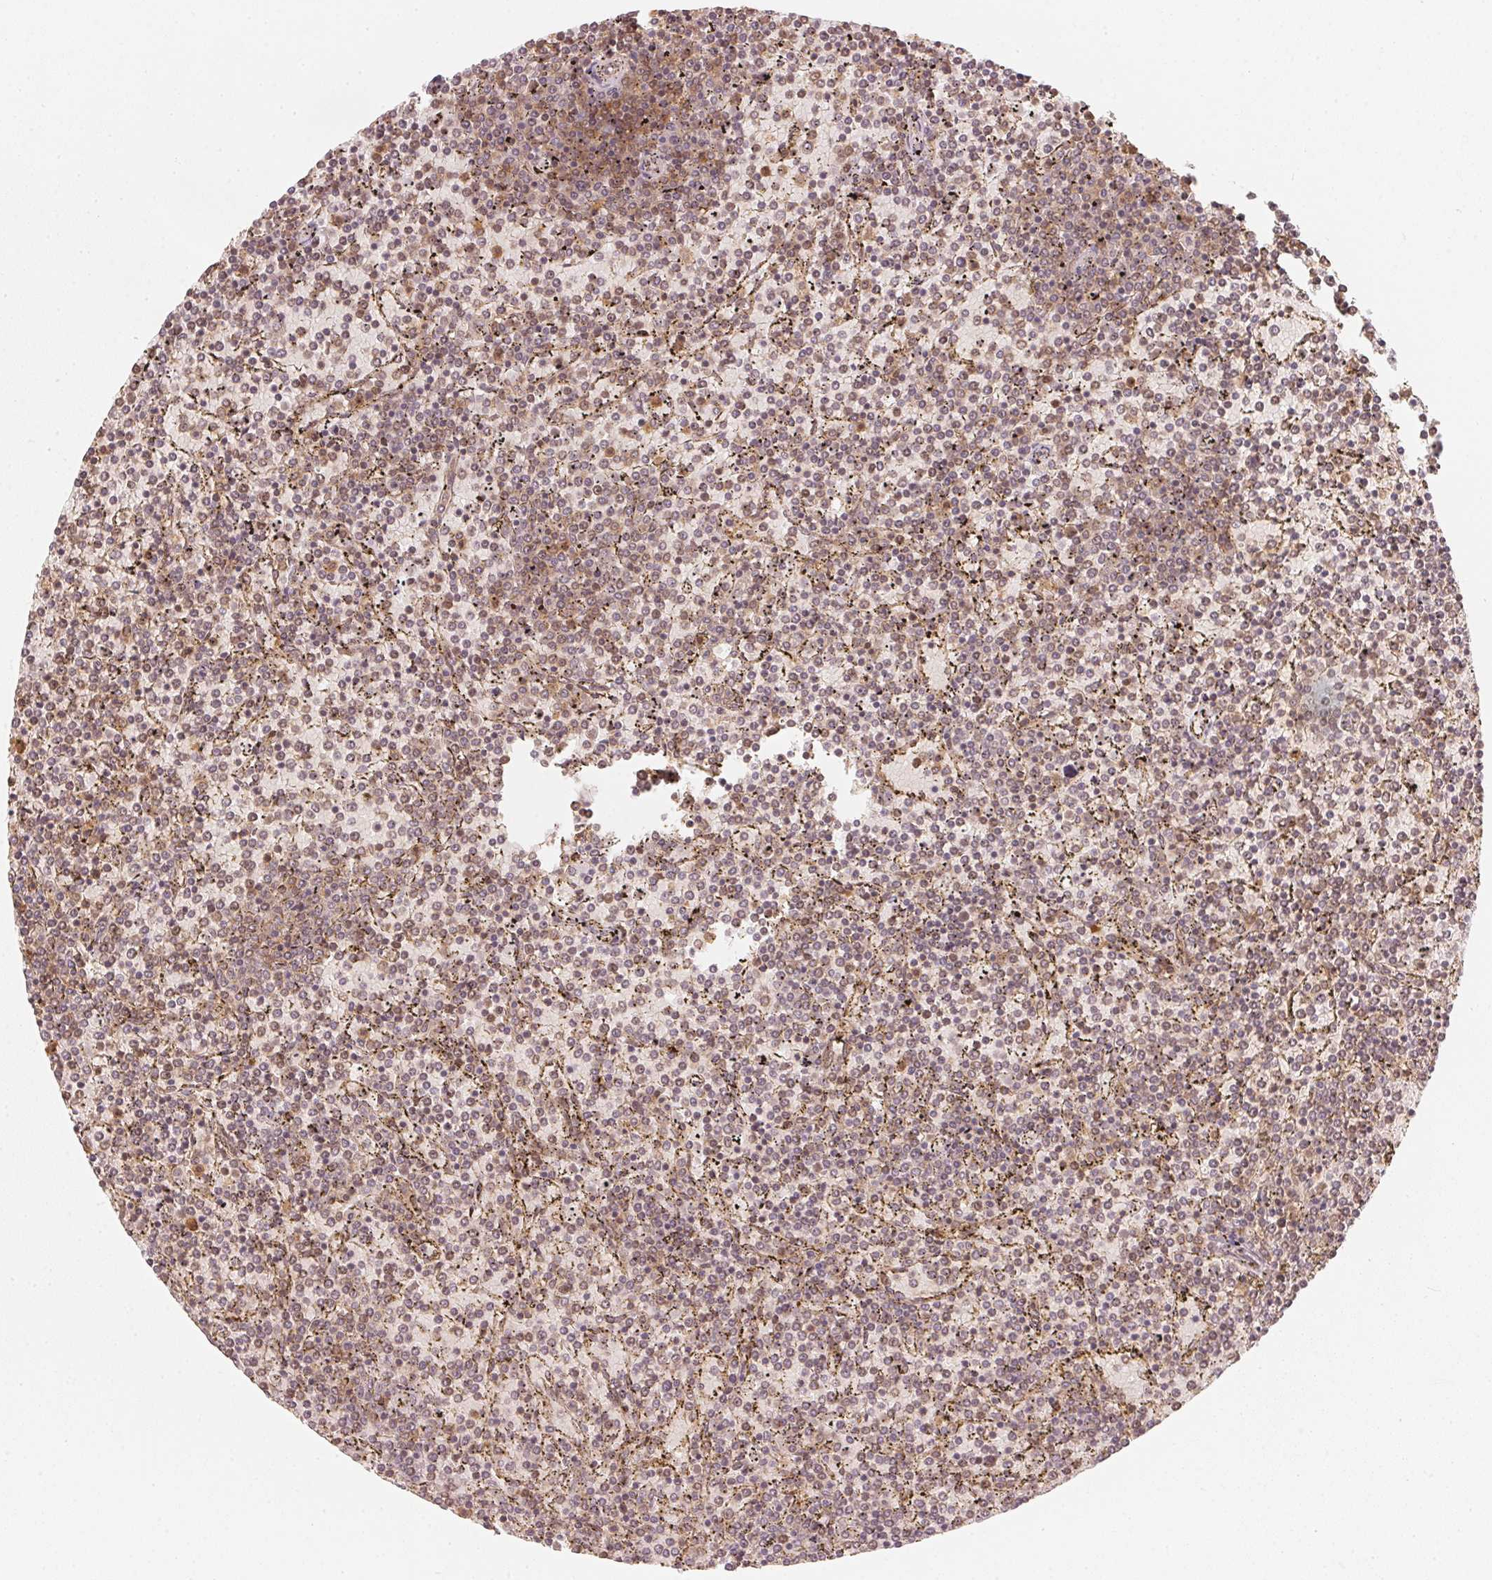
{"staining": {"intensity": "weak", "quantity": "25%-75%", "location": "cytoplasmic/membranous,nuclear"}, "tissue": "lymphoma", "cell_type": "Tumor cells", "image_type": "cancer", "snomed": [{"axis": "morphology", "description": "Malignant lymphoma, non-Hodgkin's type, Low grade"}, {"axis": "topography", "description": "Spleen"}], "caption": "IHC (DAB (3,3'-diaminobenzidine)) staining of human low-grade malignant lymphoma, non-Hodgkin's type reveals weak cytoplasmic/membranous and nuclear protein staining in about 25%-75% of tumor cells. (IHC, brightfield microscopy, high magnification).", "gene": "UBE2L3", "patient": {"sex": "female", "age": 77}}